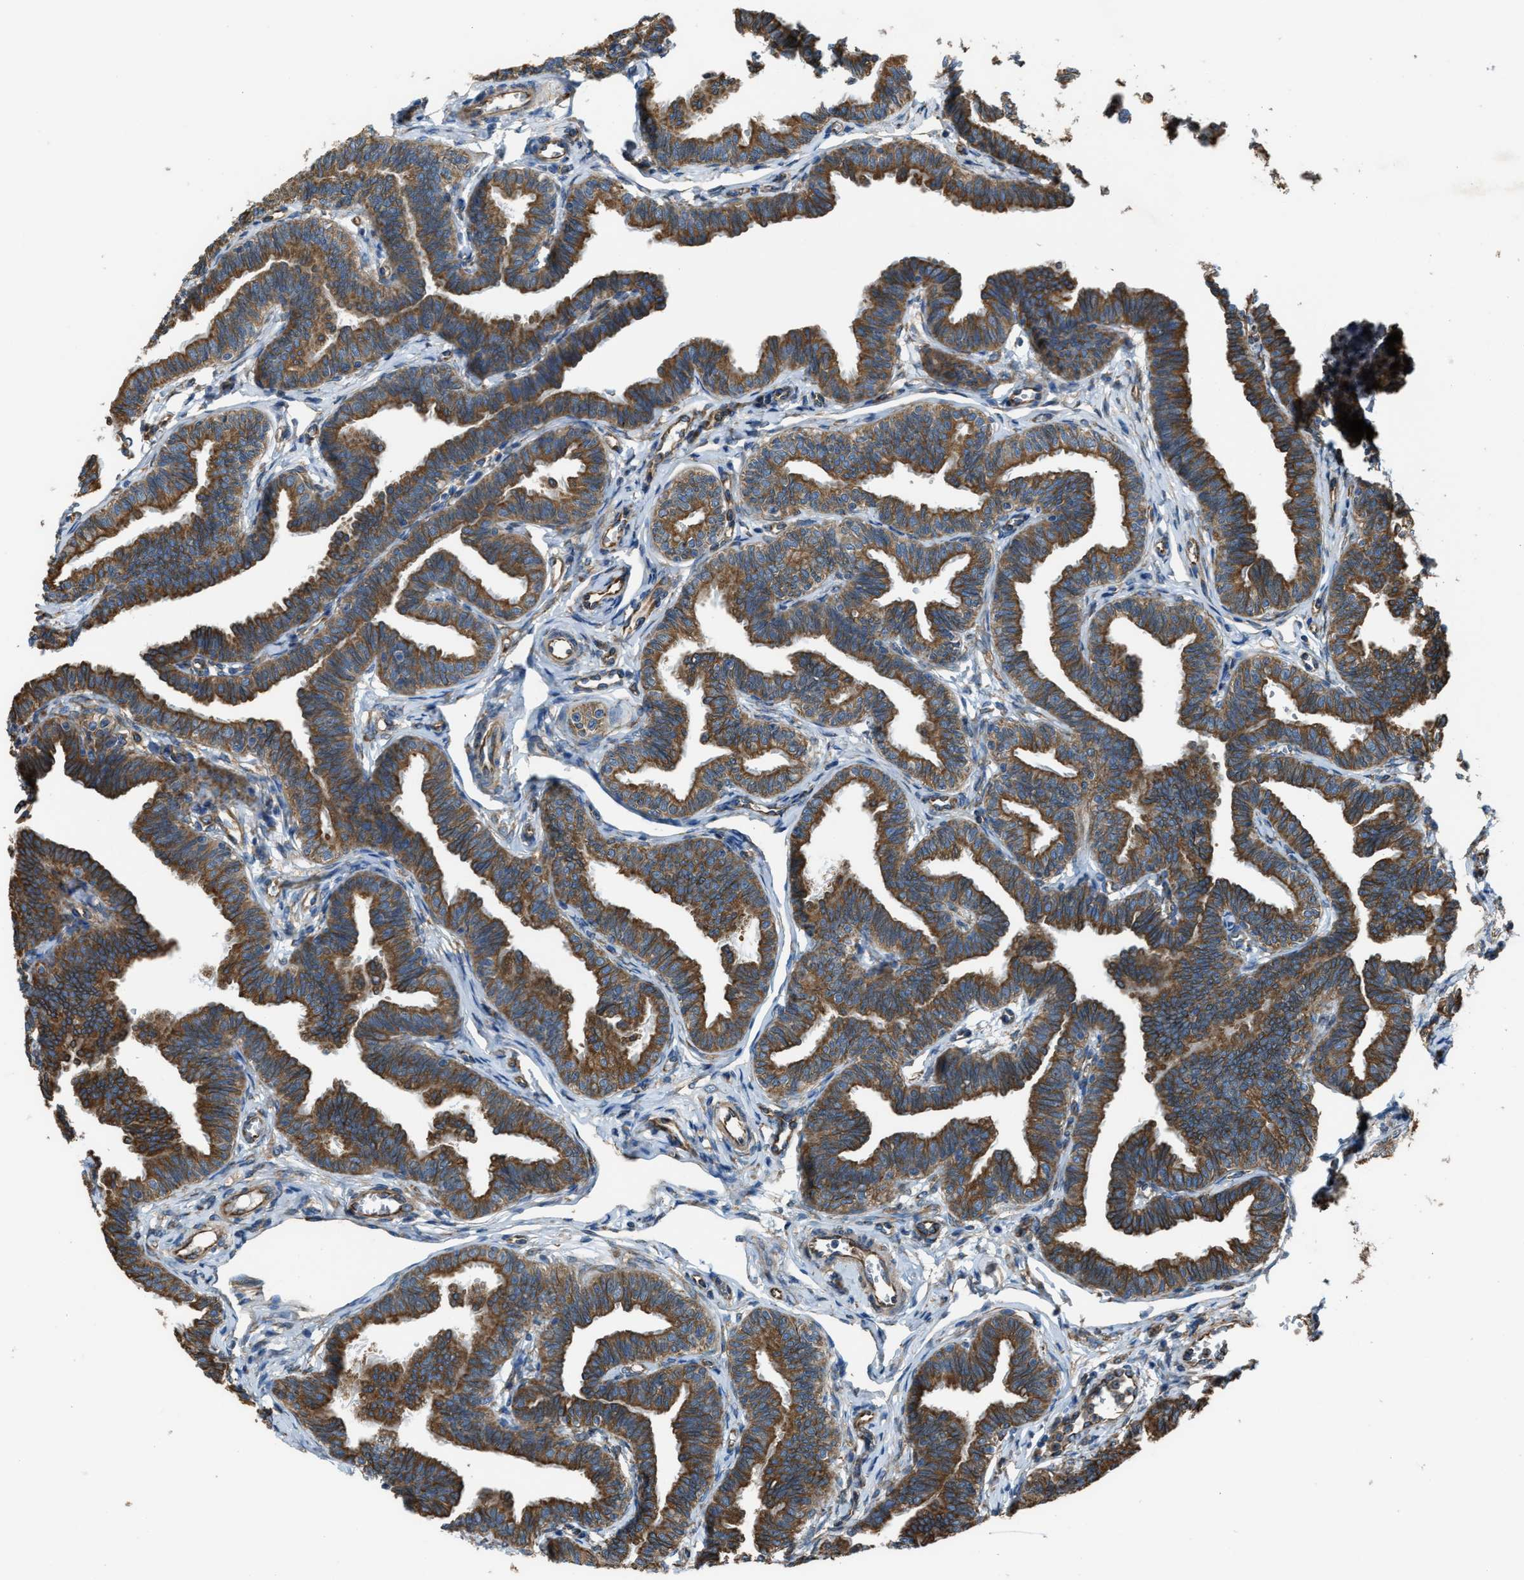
{"staining": {"intensity": "moderate", "quantity": ">75%", "location": "cytoplasmic/membranous"}, "tissue": "fallopian tube", "cell_type": "Glandular cells", "image_type": "normal", "snomed": [{"axis": "morphology", "description": "Normal tissue, NOS"}, {"axis": "topography", "description": "Fallopian tube"}, {"axis": "topography", "description": "Ovary"}], "caption": "Benign fallopian tube exhibits moderate cytoplasmic/membranous expression in about >75% of glandular cells (brown staining indicates protein expression, while blue staining denotes nuclei)..", "gene": "TRPC1", "patient": {"sex": "female", "age": 23}}